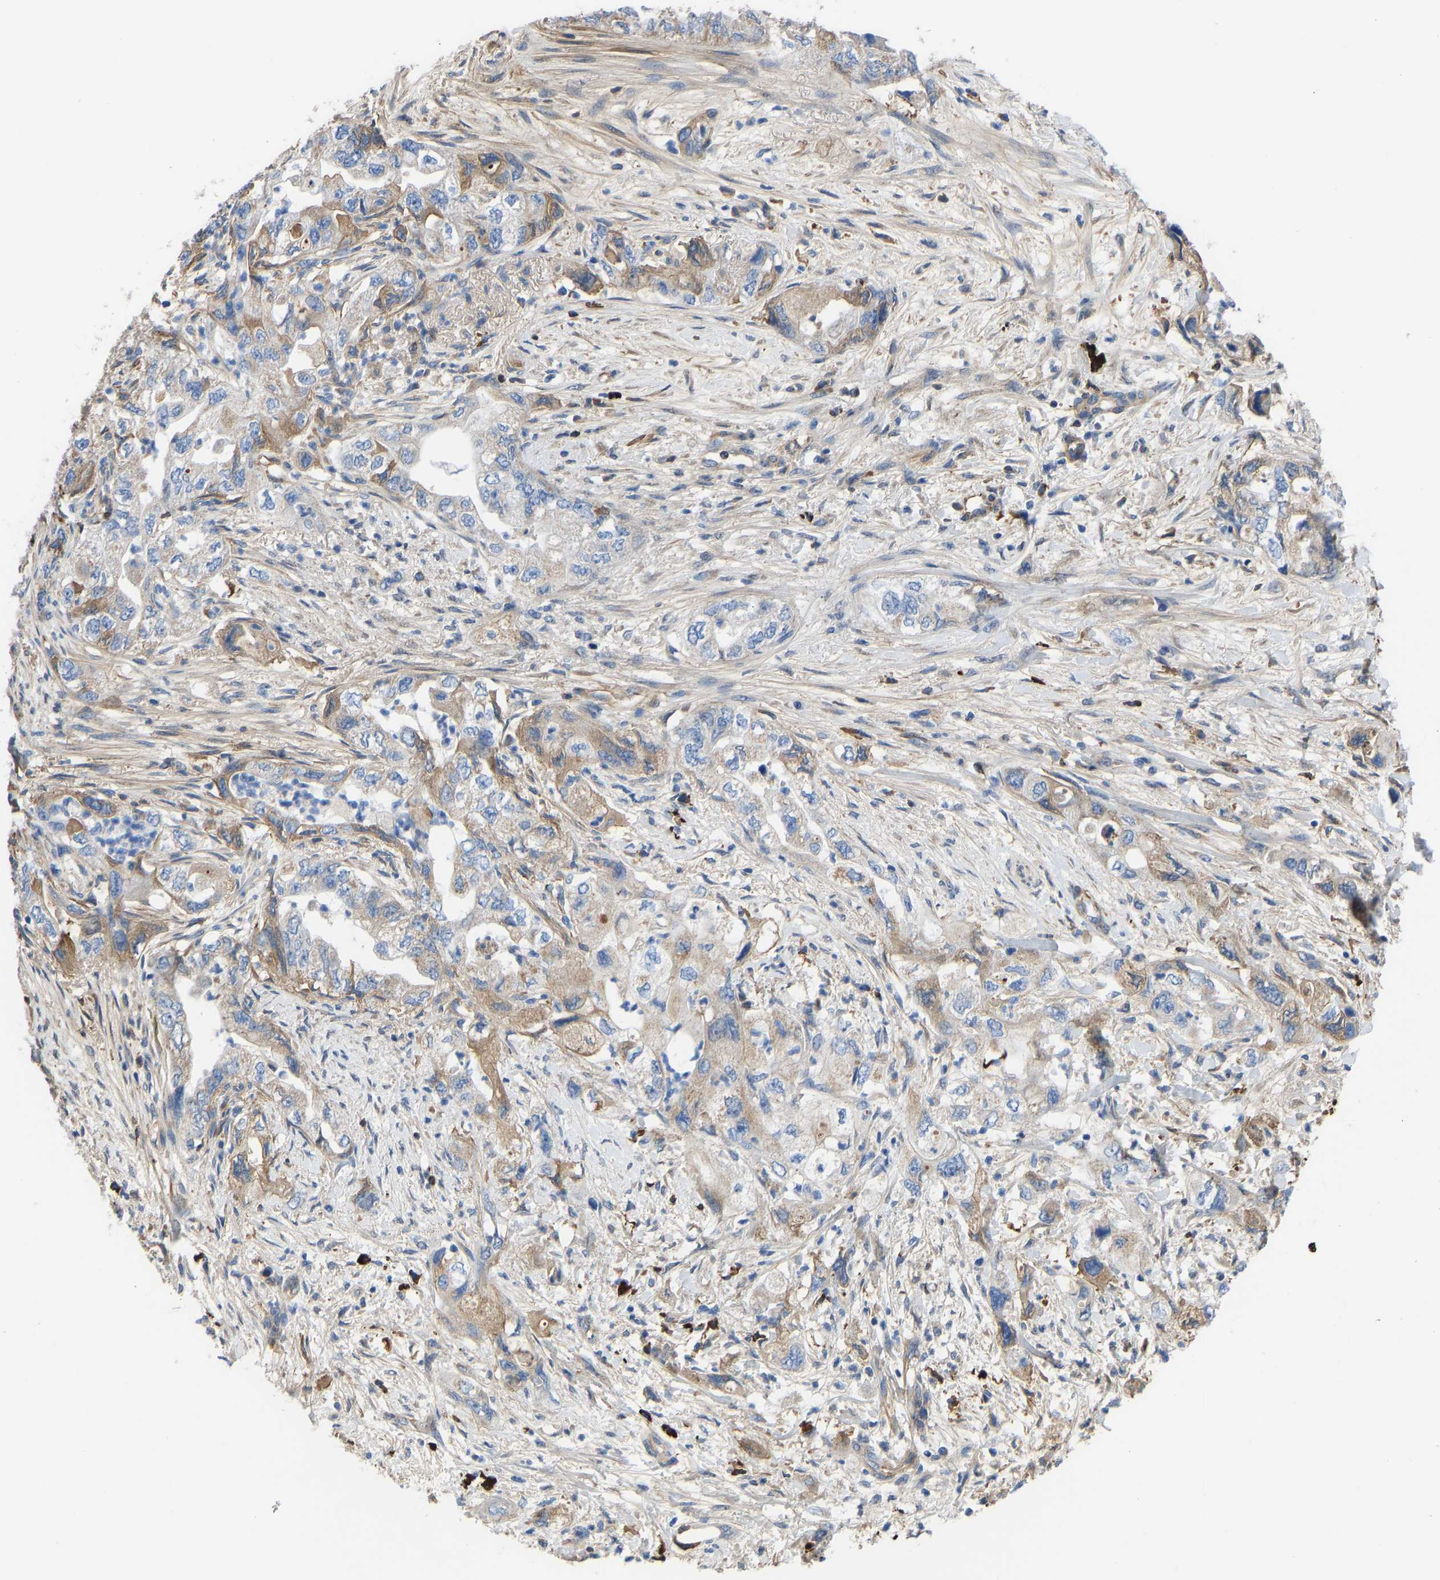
{"staining": {"intensity": "moderate", "quantity": "25%-75%", "location": "cytoplasmic/membranous"}, "tissue": "pancreatic cancer", "cell_type": "Tumor cells", "image_type": "cancer", "snomed": [{"axis": "morphology", "description": "Adenocarcinoma, NOS"}, {"axis": "topography", "description": "Pancreas"}], "caption": "Immunohistochemical staining of adenocarcinoma (pancreatic) shows medium levels of moderate cytoplasmic/membranous expression in about 25%-75% of tumor cells.", "gene": "HSPG2", "patient": {"sex": "female", "age": 73}}